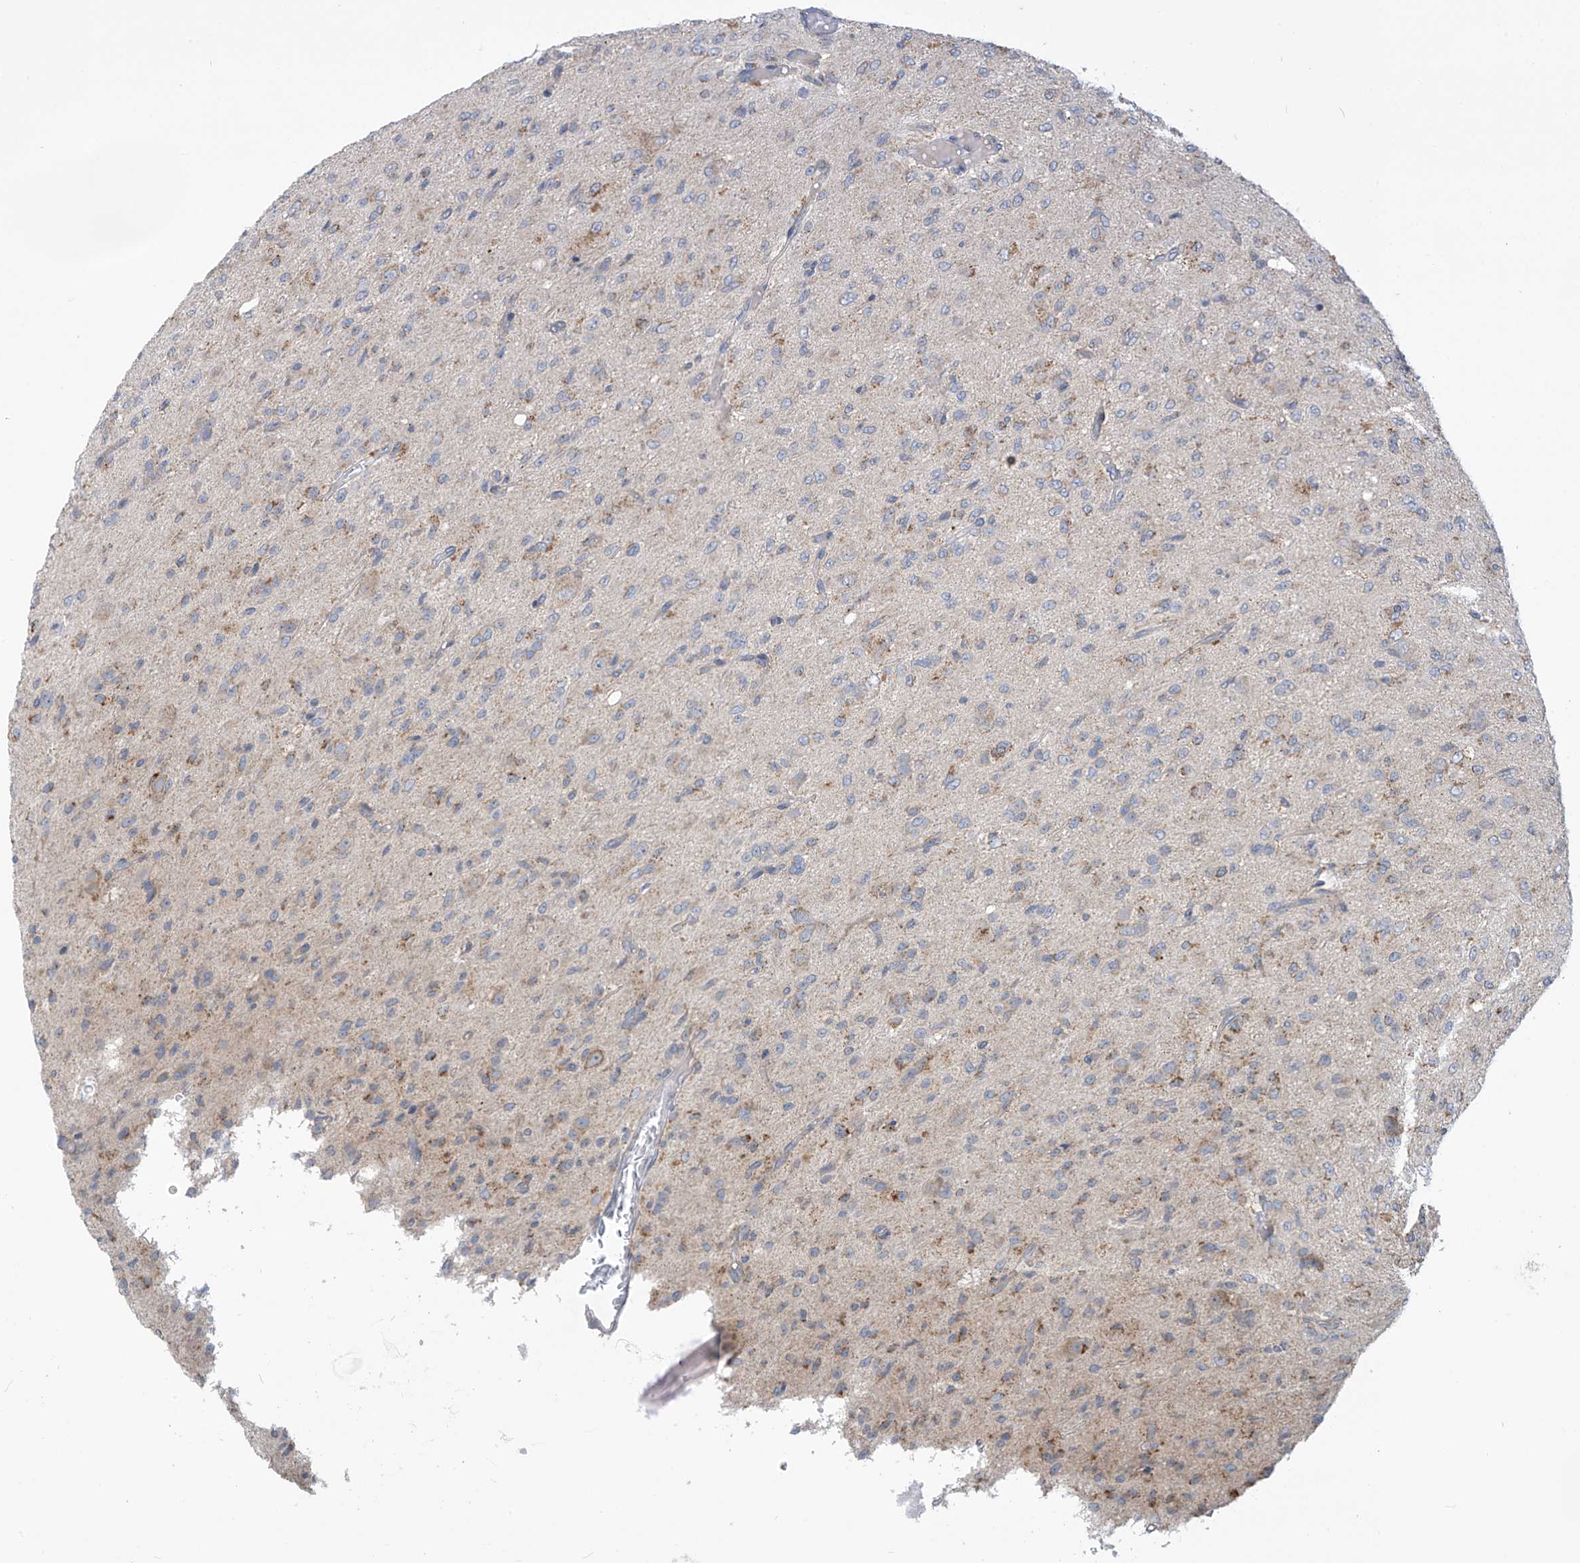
{"staining": {"intensity": "weak", "quantity": "<25%", "location": "cytoplasmic/membranous"}, "tissue": "glioma", "cell_type": "Tumor cells", "image_type": "cancer", "snomed": [{"axis": "morphology", "description": "Glioma, malignant, High grade"}, {"axis": "topography", "description": "Brain"}], "caption": "Tumor cells show no significant positivity in glioma. (Immunohistochemistry, brightfield microscopy, high magnification).", "gene": "SCGB1D2", "patient": {"sex": "female", "age": 59}}